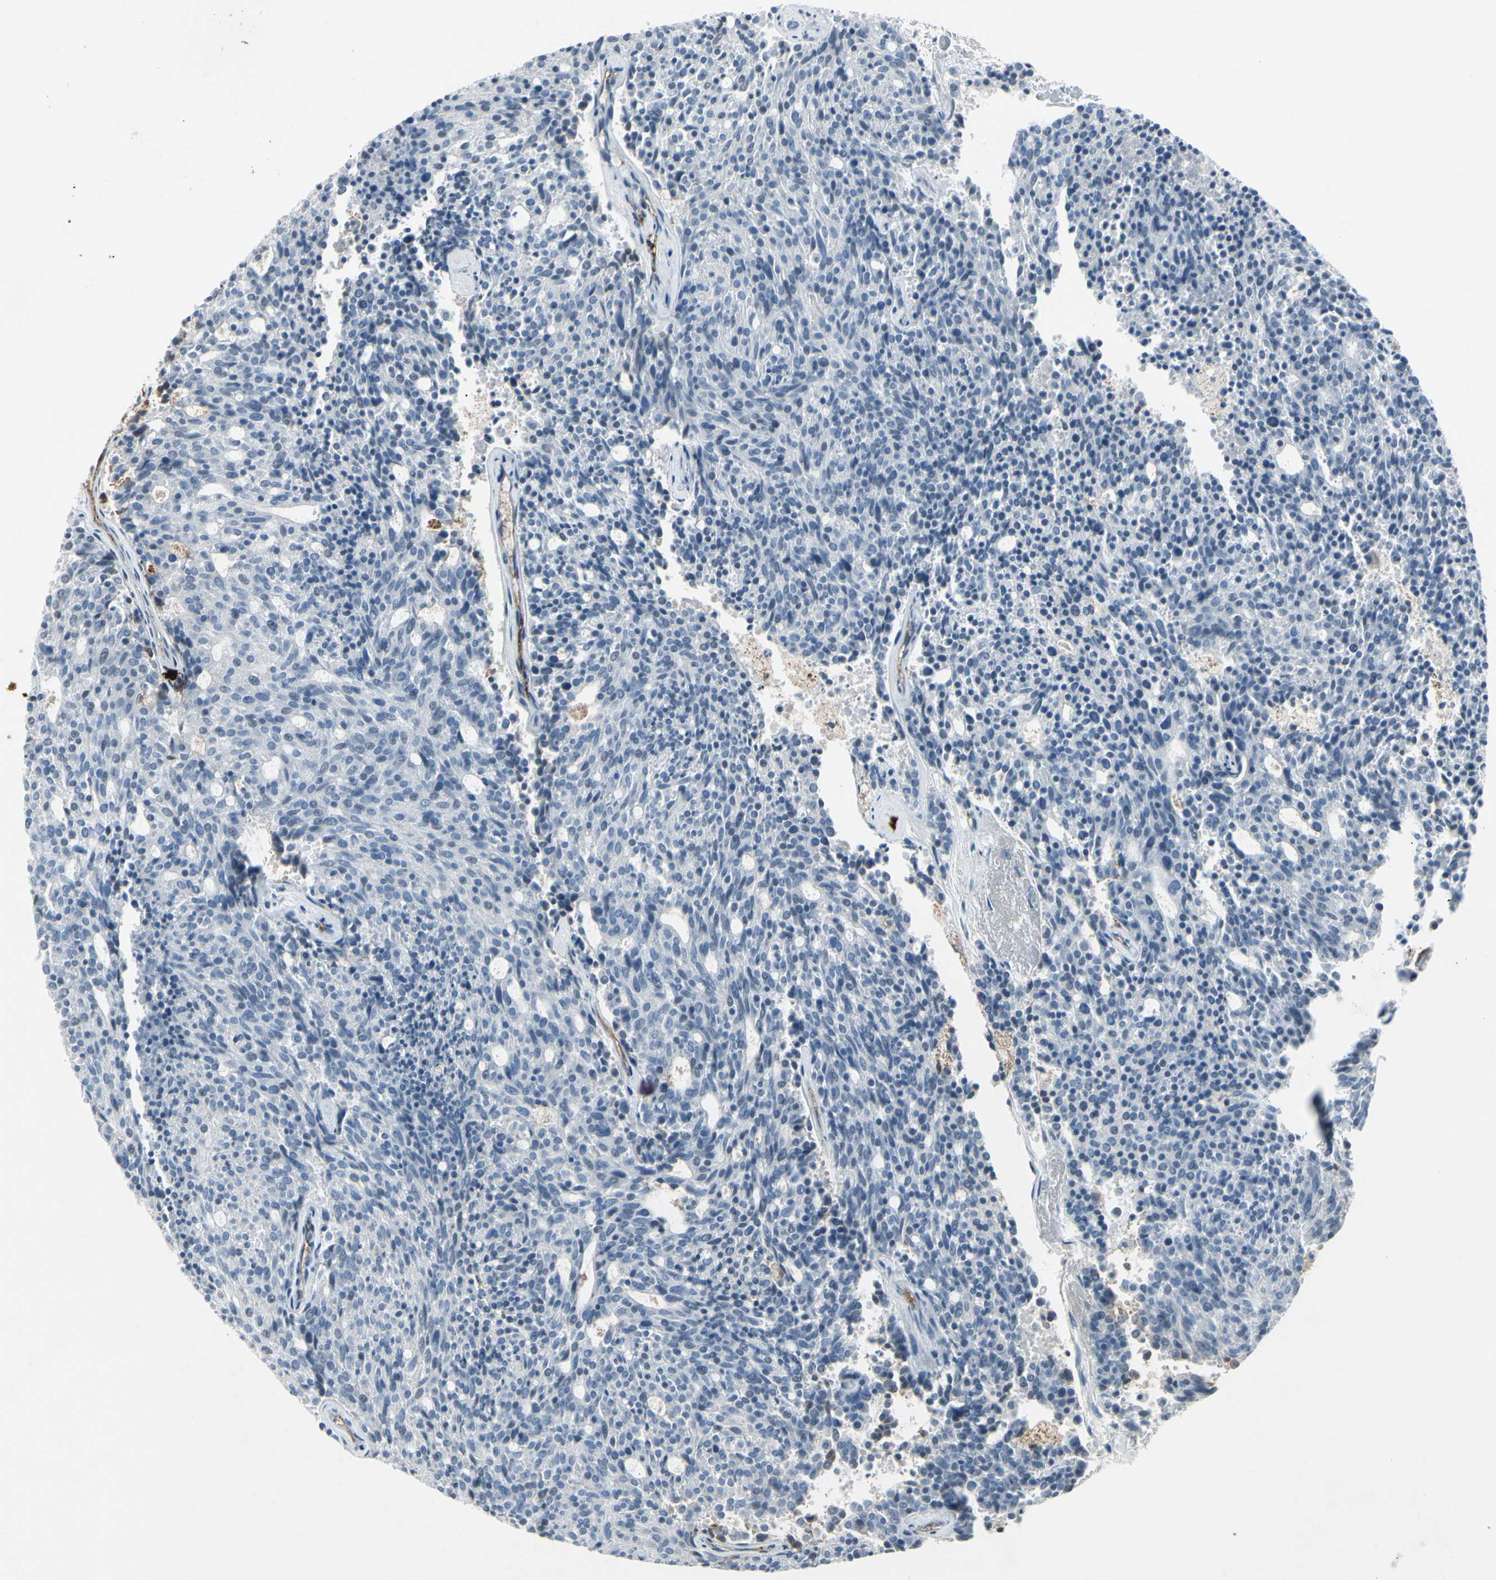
{"staining": {"intensity": "negative", "quantity": "none", "location": "none"}, "tissue": "carcinoid", "cell_type": "Tumor cells", "image_type": "cancer", "snomed": [{"axis": "morphology", "description": "Carcinoid, malignant, NOS"}, {"axis": "topography", "description": "Pancreas"}], "caption": "The image demonstrates no significant positivity in tumor cells of carcinoid (malignant). Brightfield microscopy of IHC stained with DAB (3,3'-diaminobenzidine) (brown) and hematoxylin (blue), captured at high magnification.", "gene": "IGHM", "patient": {"sex": "female", "age": 54}}